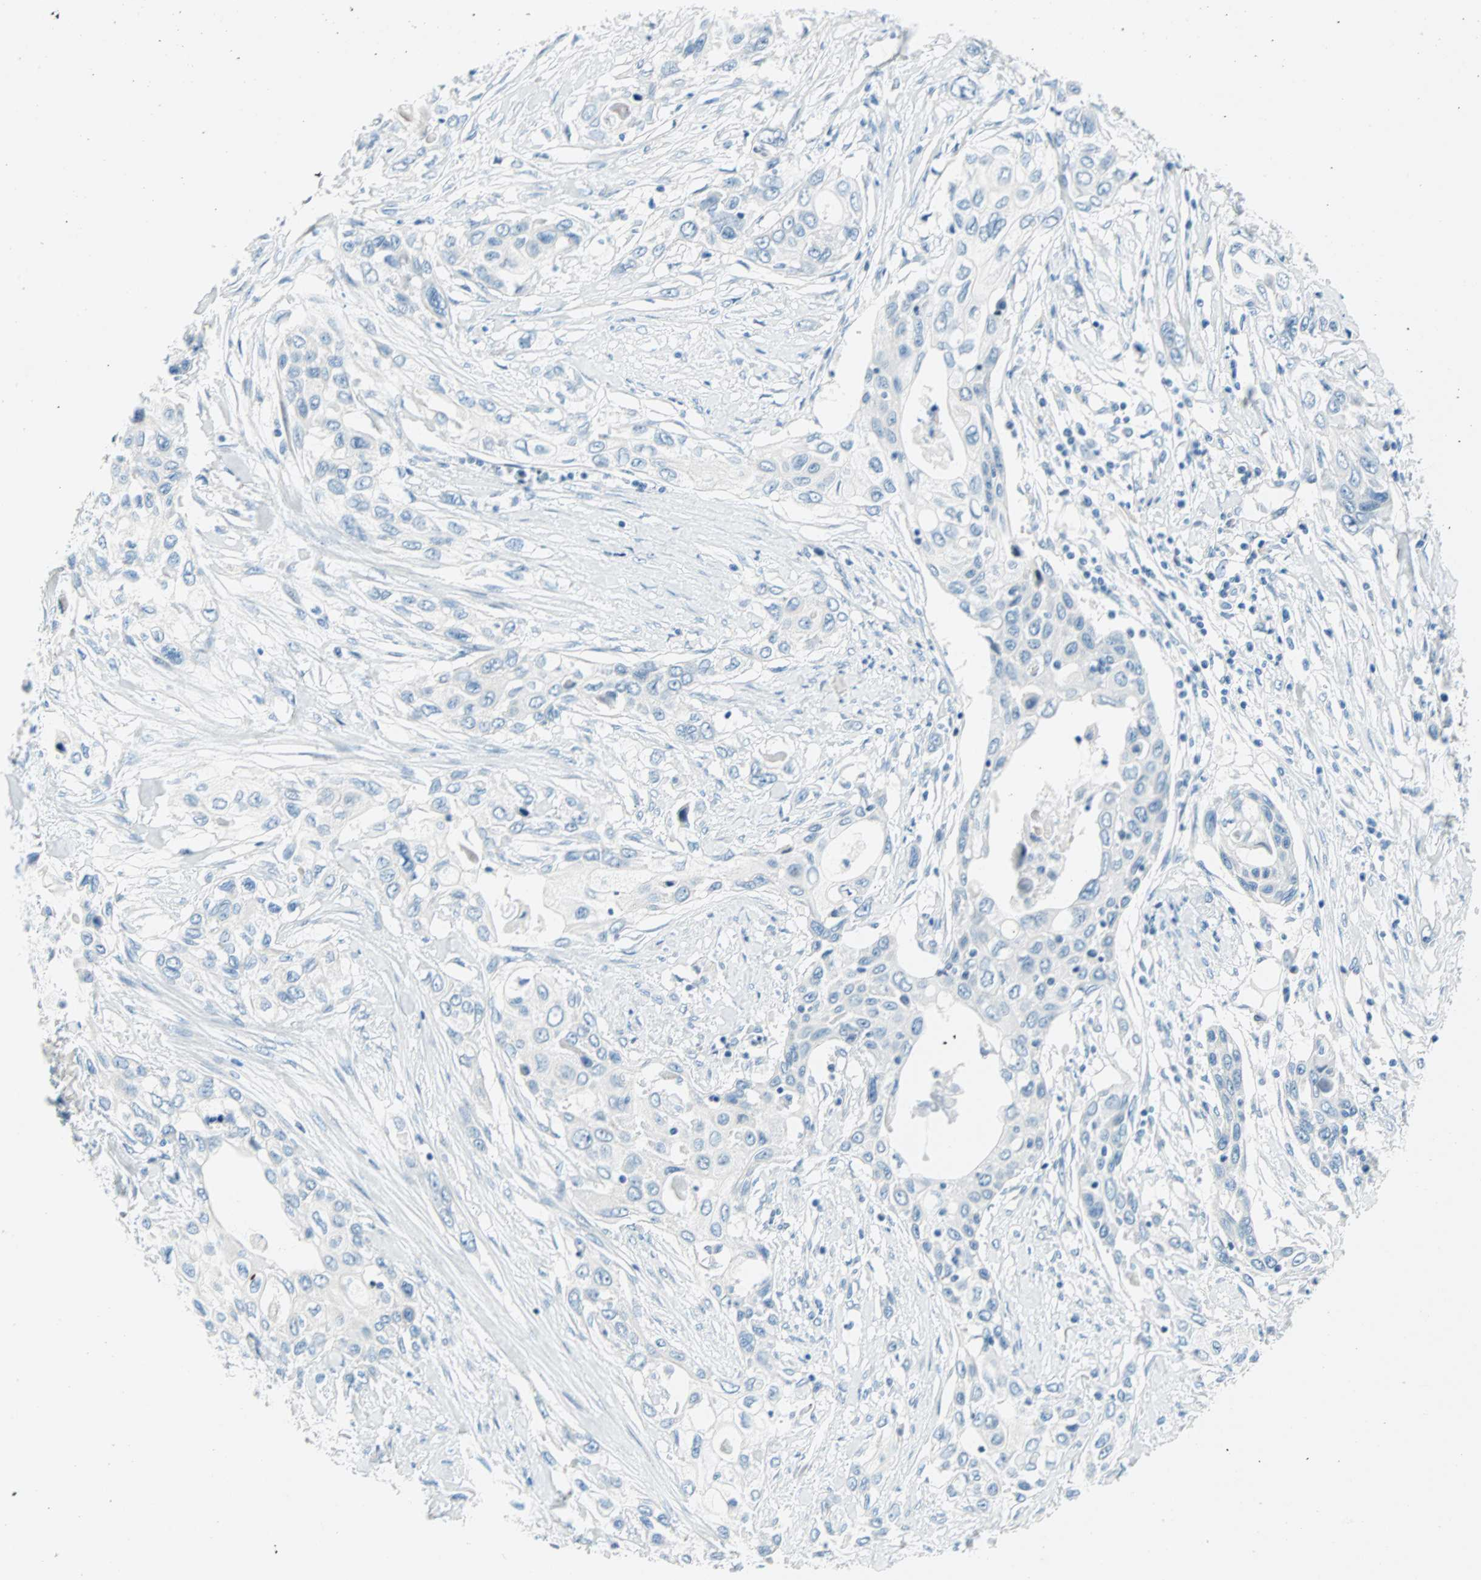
{"staining": {"intensity": "negative", "quantity": "none", "location": "none"}, "tissue": "pancreatic cancer", "cell_type": "Tumor cells", "image_type": "cancer", "snomed": [{"axis": "morphology", "description": "Adenocarcinoma, NOS"}, {"axis": "topography", "description": "Pancreas"}], "caption": "Tumor cells show no significant protein positivity in pancreatic cancer.", "gene": "TMEM163", "patient": {"sex": "female", "age": 70}}